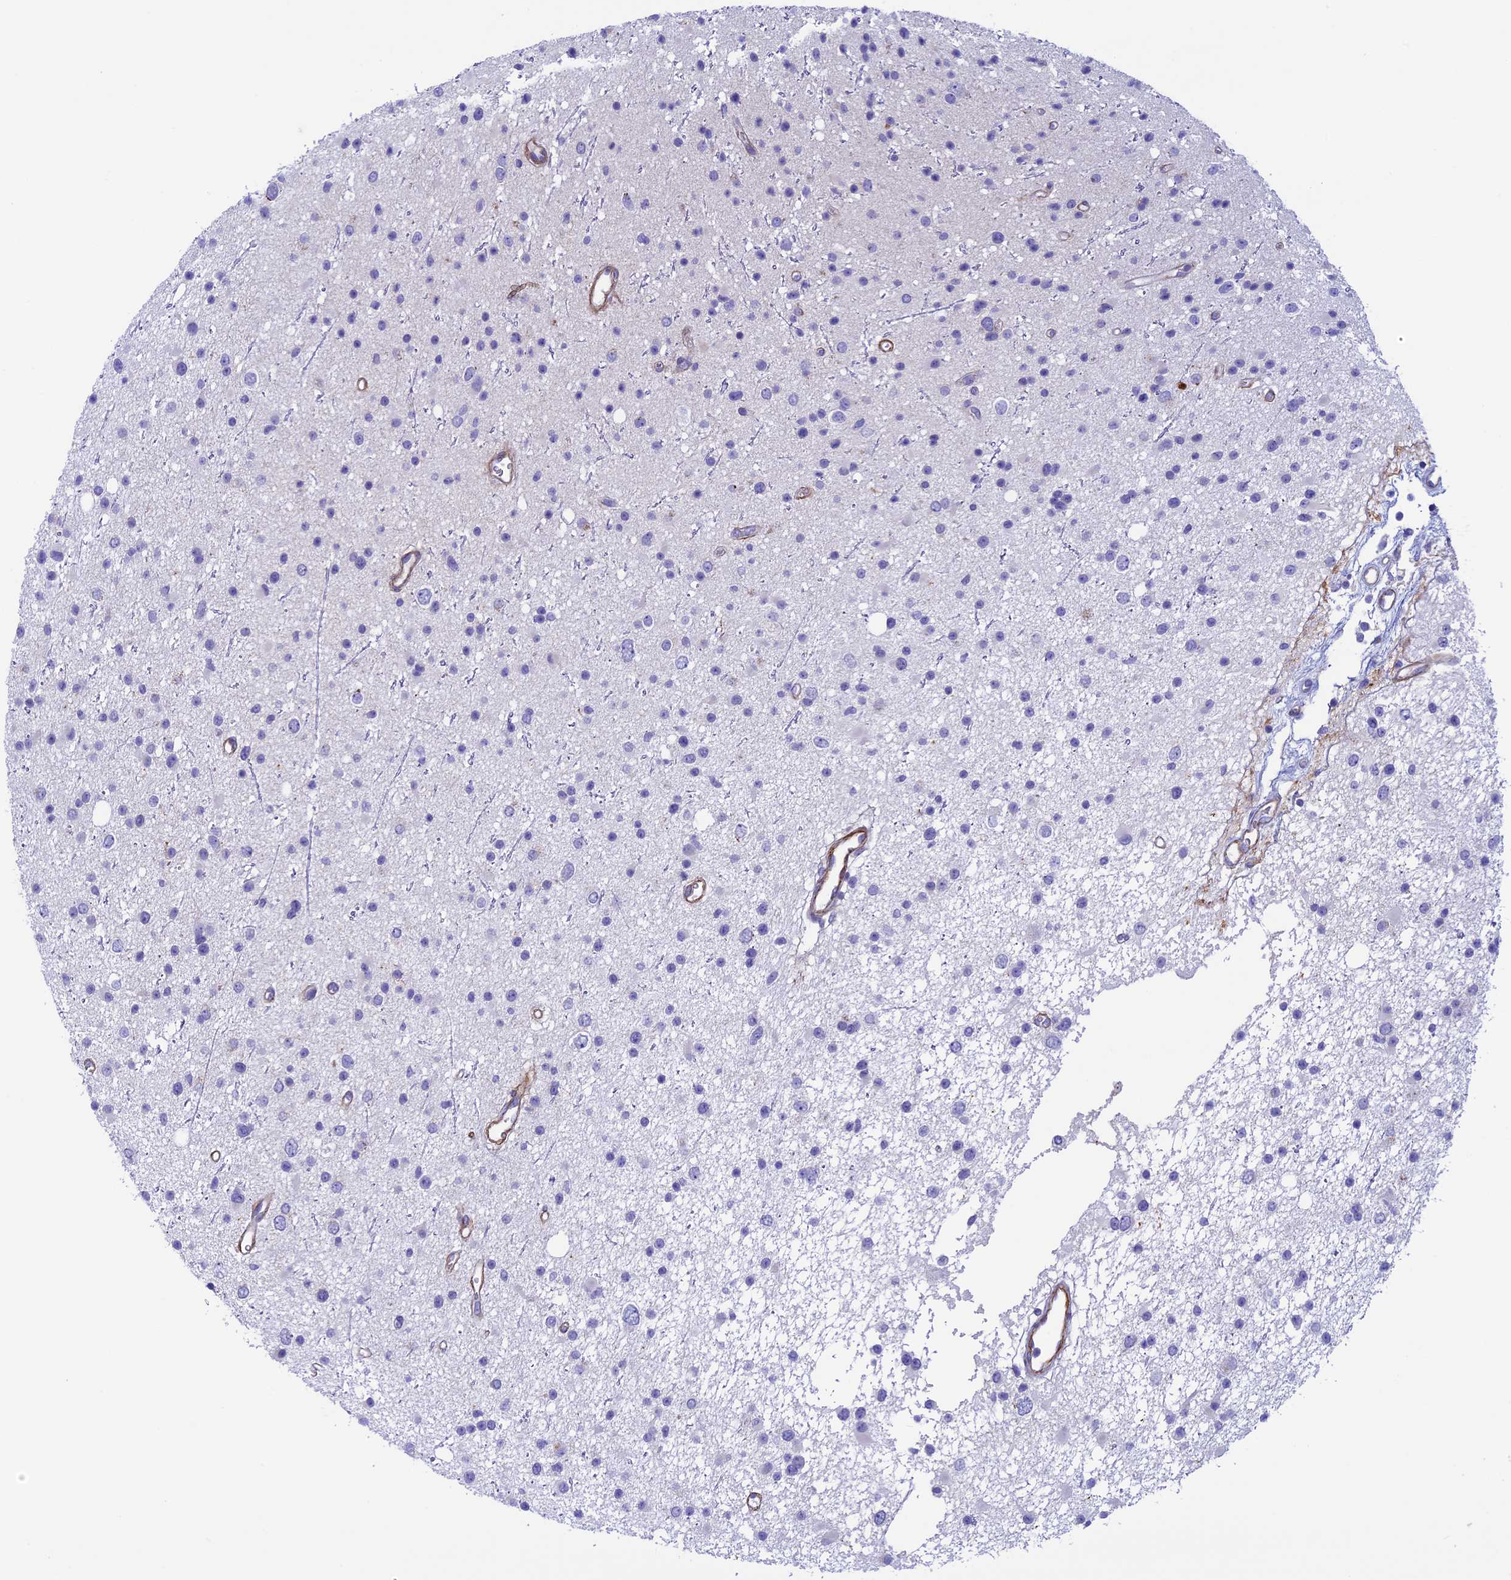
{"staining": {"intensity": "negative", "quantity": "none", "location": "none"}, "tissue": "glioma", "cell_type": "Tumor cells", "image_type": "cancer", "snomed": [{"axis": "morphology", "description": "Glioma, malignant, Low grade"}, {"axis": "topography", "description": "Cerebral cortex"}], "caption": "Immunohistochemical staining of human glioma shows no significant expression in tumor cells. (DAB (3,3'-diaminobenzidine) immunohistochemistry with hematoxylin counter stain).", "gene": "LOXL1", "patient": {"sex": "female", "age": 39}}